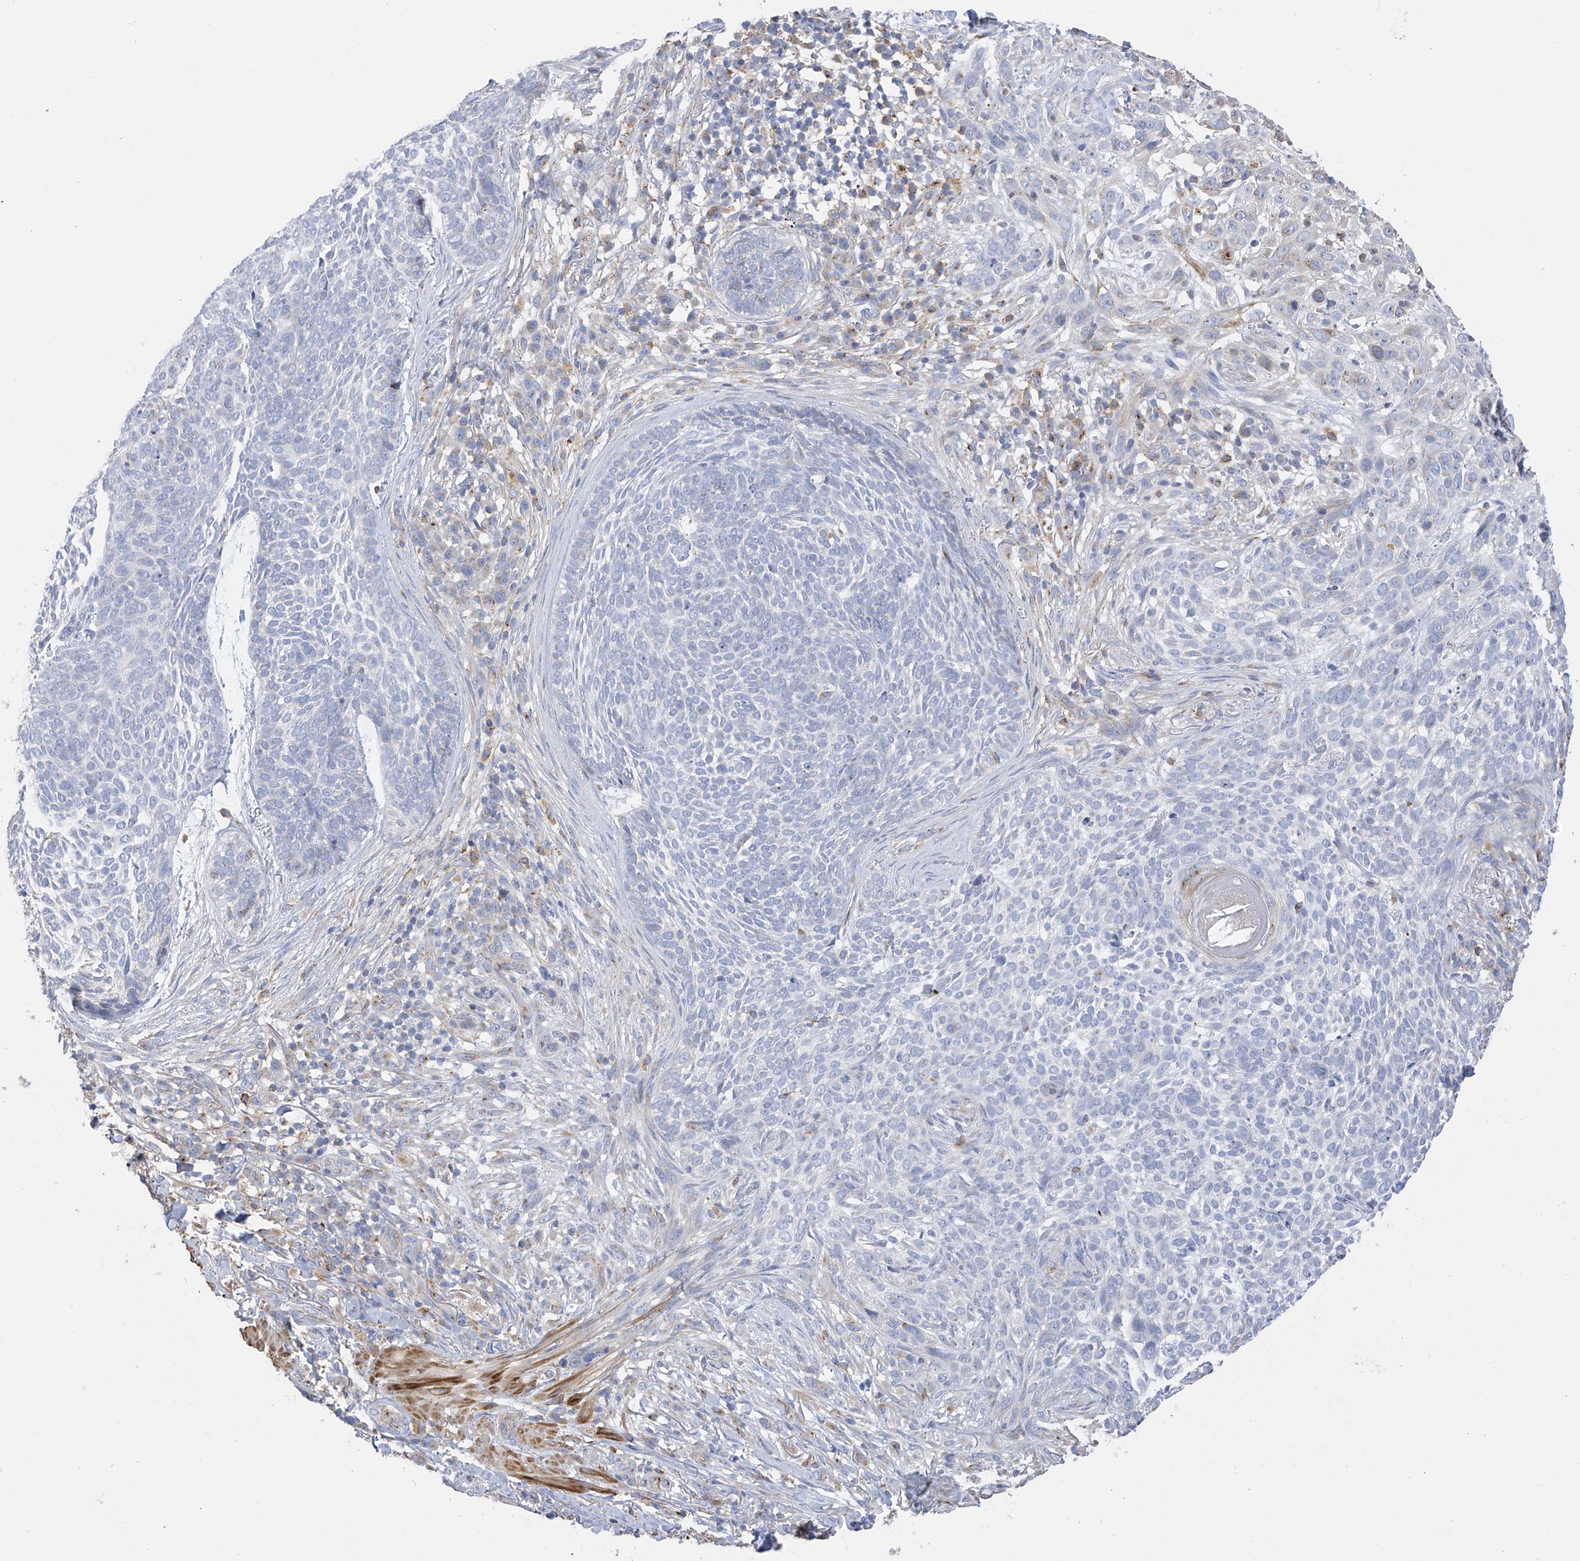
{"staining": {"intensity": "negative", "quantity": "none", "location": "none"}, "tissue": "skin cancer", "cell_type": "Tumor cells", "image_type": "cancer", "snomed": [{"axis": "morphology", "description": "Basal cell carcinoma"}, {"axis": "topography", "description": "Skin"}], "caption": "There is no significant staining in tumor cells of skin cancer (basal cell carcinoma). Nuclei are stained in blue.", "gene": "ITM2B", "patient": {"sex": "female", "age": 64}}